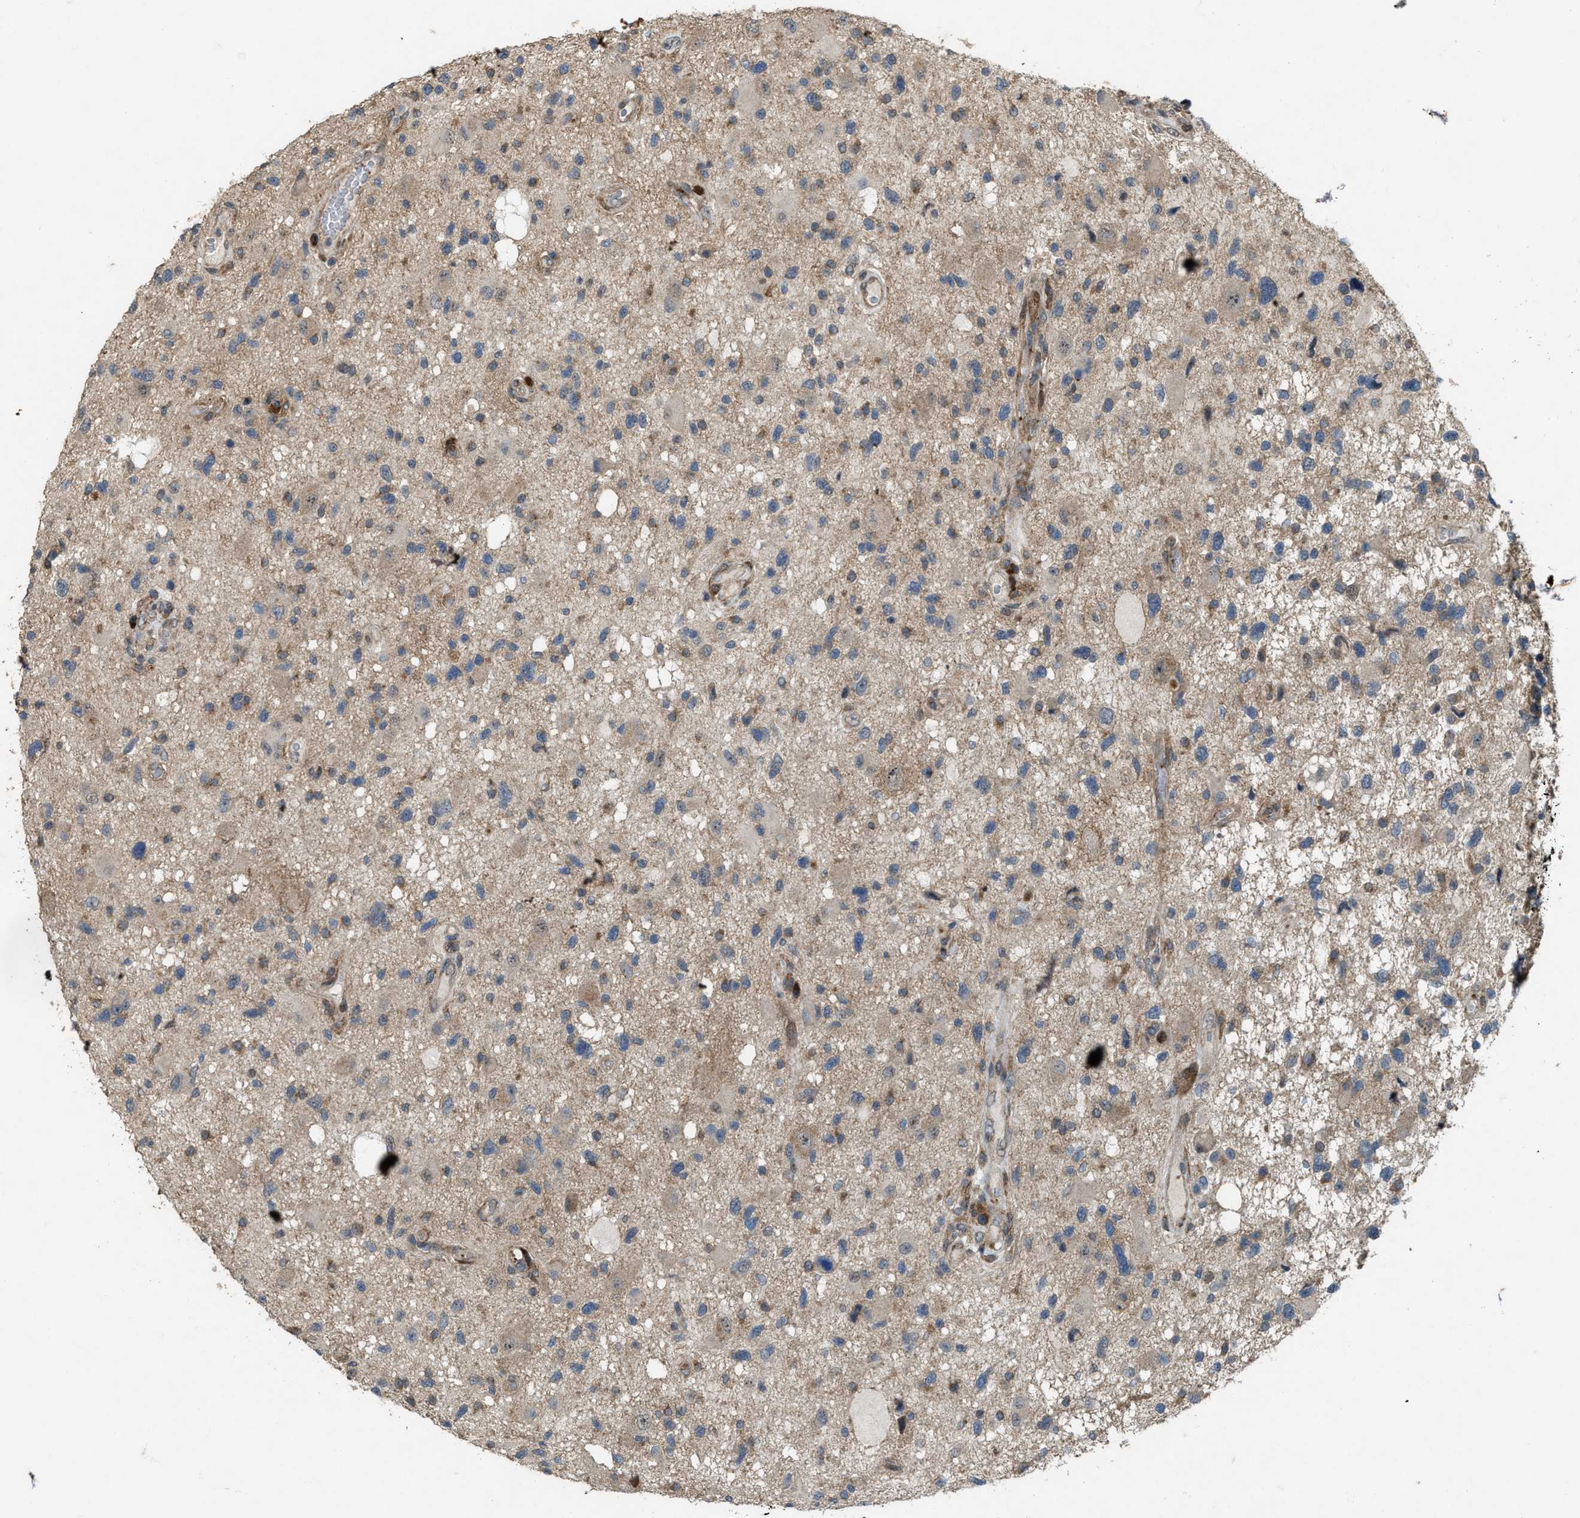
{"staining": {"intensity": "weak", "quantity": ">75%", "location": "cytoplasmic/membranous"}, "tissue": "glioma", "cell_type": "Tumor cells", "image_type": "cancer", "snomed": [{"axis": "morphology", "description": "Glioma, malignant, High grade"}, {"axis": "topography", "description": "Brain"}], "caption": "Immunohistochemistry (IHC) photomicrograph of human glioma stained for a protein (brown), which exhibits low levels of weak cytoplasmic/membranous staining in approximately >75% of tumor cells.", "gene": "LRRC72", "patient": {"sex": "male", "age": 33}}